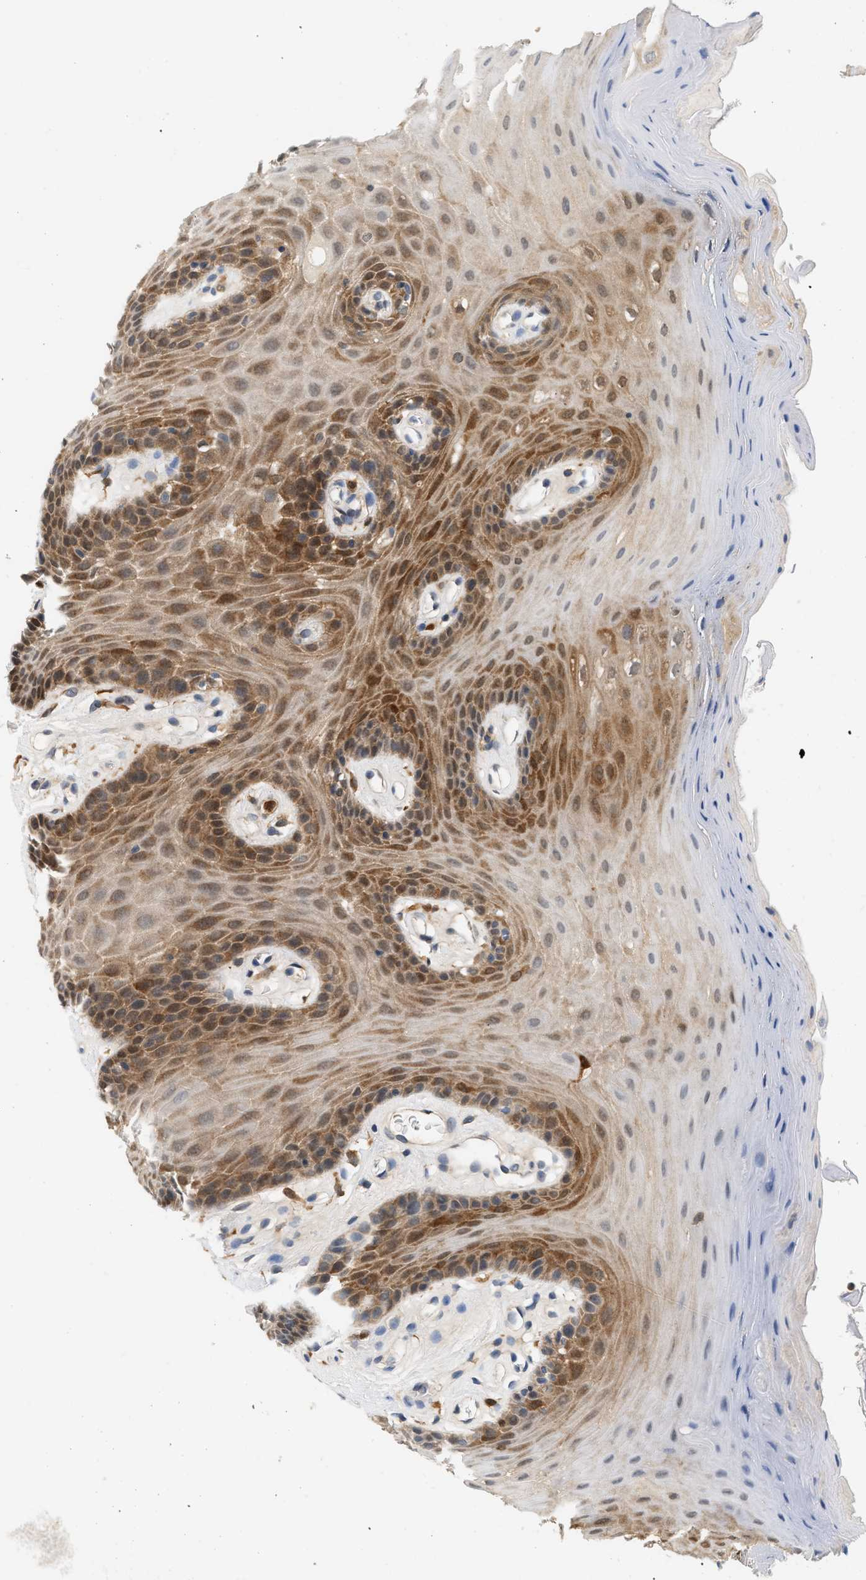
{"staining": {"intensity": "moderate", "quantity": ">75%", "location": "cytoplasmic/membranous"}, "tissue": "oral mucosa", "cell_type": "Squamous epithelial cells", "image_type": "normal", "snomed": [{"axis": "morphology", "description": "Normal tissue, NOS"}, {"axis": "morphology", "description": "Squamous cell carcinoma, NOS"}, {"axis": "topography", "description": "Skeletal muscle"}, {"axis": "topography", "description": "Adipose tissue"}, {"axis": "topography", "description": "Vascular tissue"}, {"axis": "topography", "description": "Oral tissue"}, {"axis": "topography", "description": "Peripheral nerve tissue"}, {"axis": "topography", "description": "Head-Neck"}], "caption": "This photomicrograph exhibits immunohistochemistry (IHC) staining of normal oral mucosa, with medium moderate cytoplasmic/membranous positivity in about >75% of squamous epithelial cells.", "gene": "PYCARD", "patient": {"sex": "male", "age": 71}}